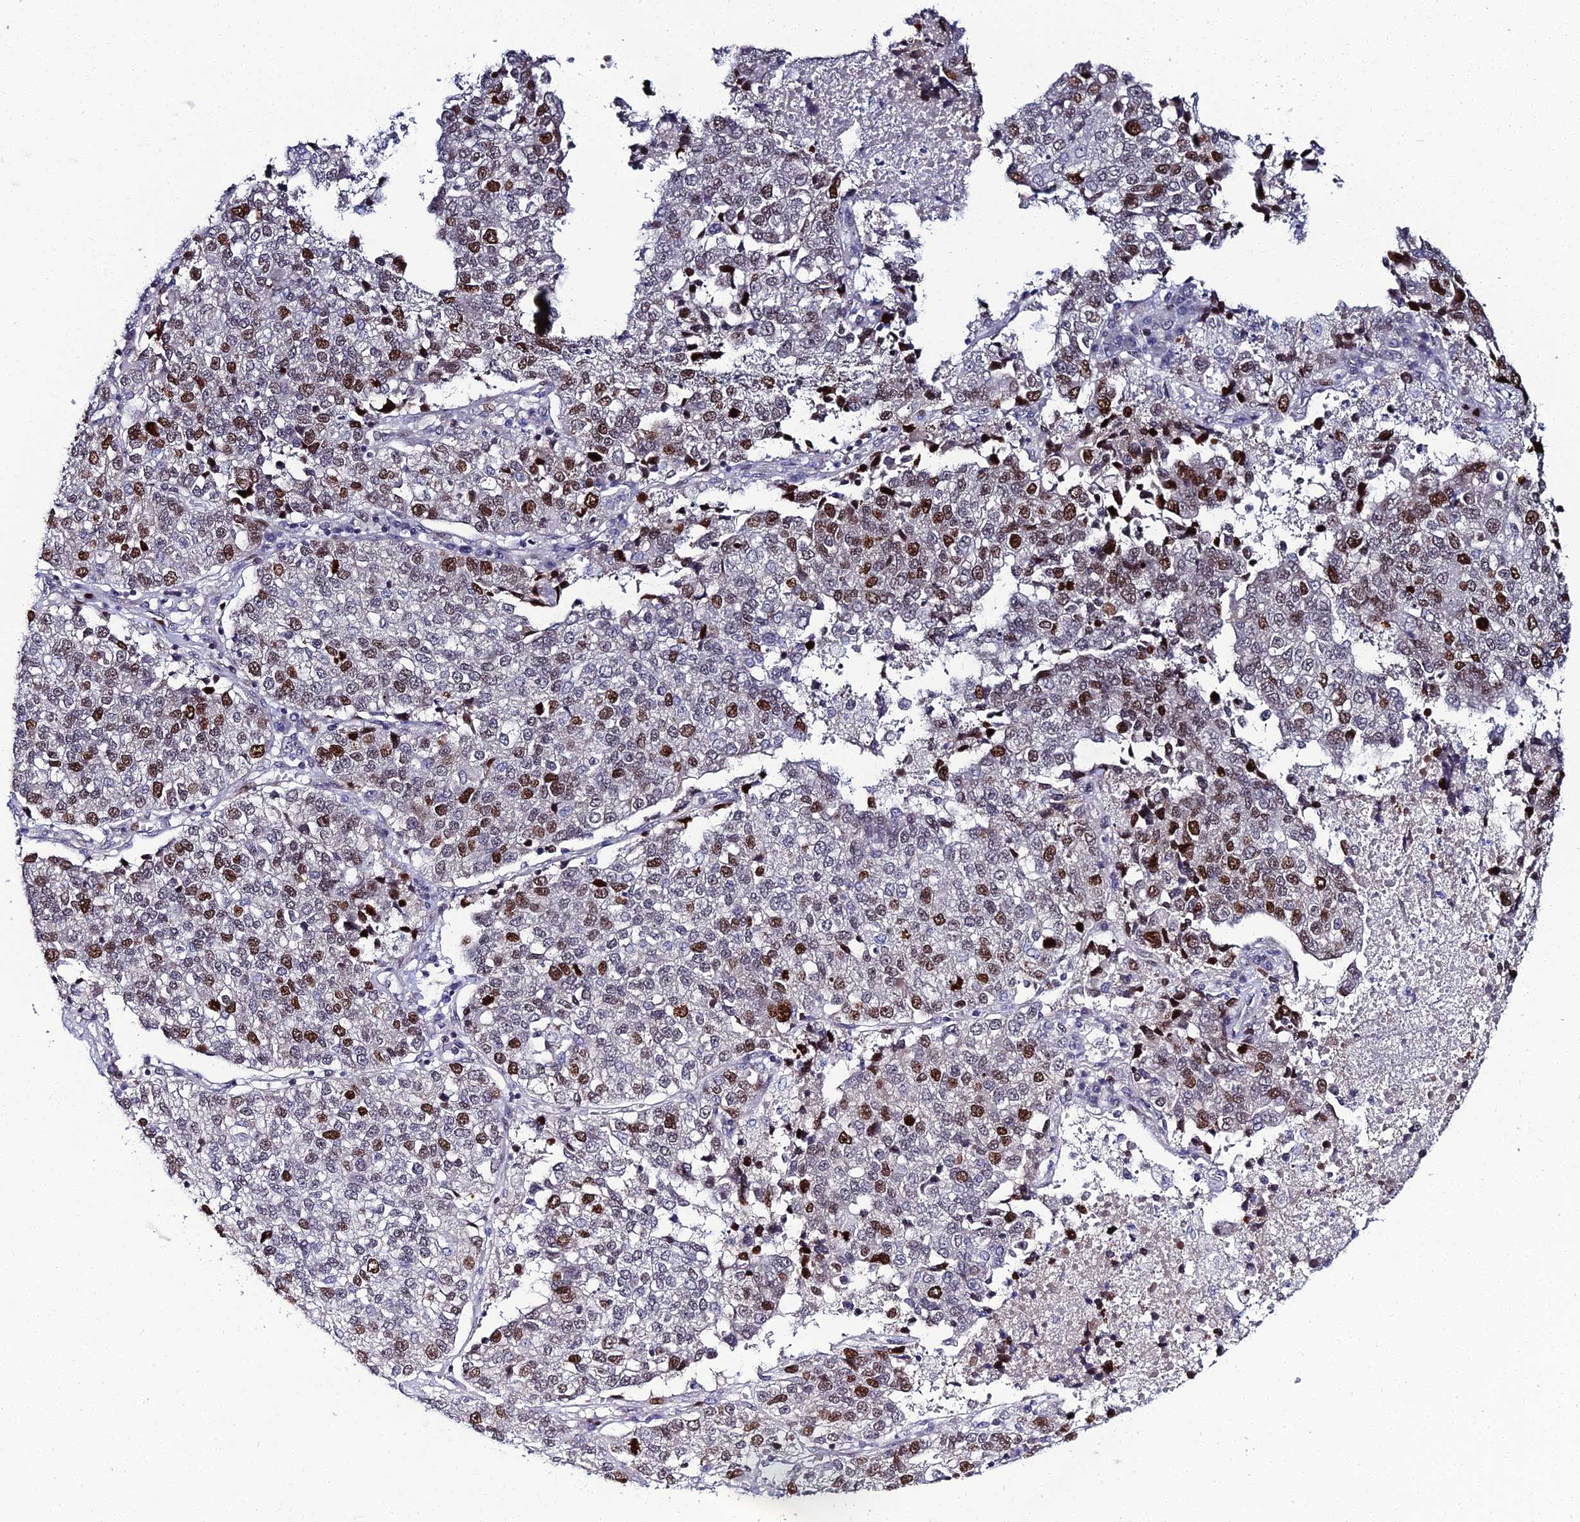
{"staining": {"intensity": "strong", "quantity": "25%-75%", "location": "nuclear"}, "tissue": "lung cancer", "cell_type": "Tumor cells", "image_type": "cancer", "snomed": [{"axis": "morphology", "description": "Adenocarcinoma, NOS"}, {"axis": "topography", "description": "Lung"}], "caption": "Brown immunohistochemical staining in human lung cancer displays strong nuclear staining in about 25%-75% of tumor cells.", "gene": "TAF9B", "patient": {"sex": "male", "age": 49}}